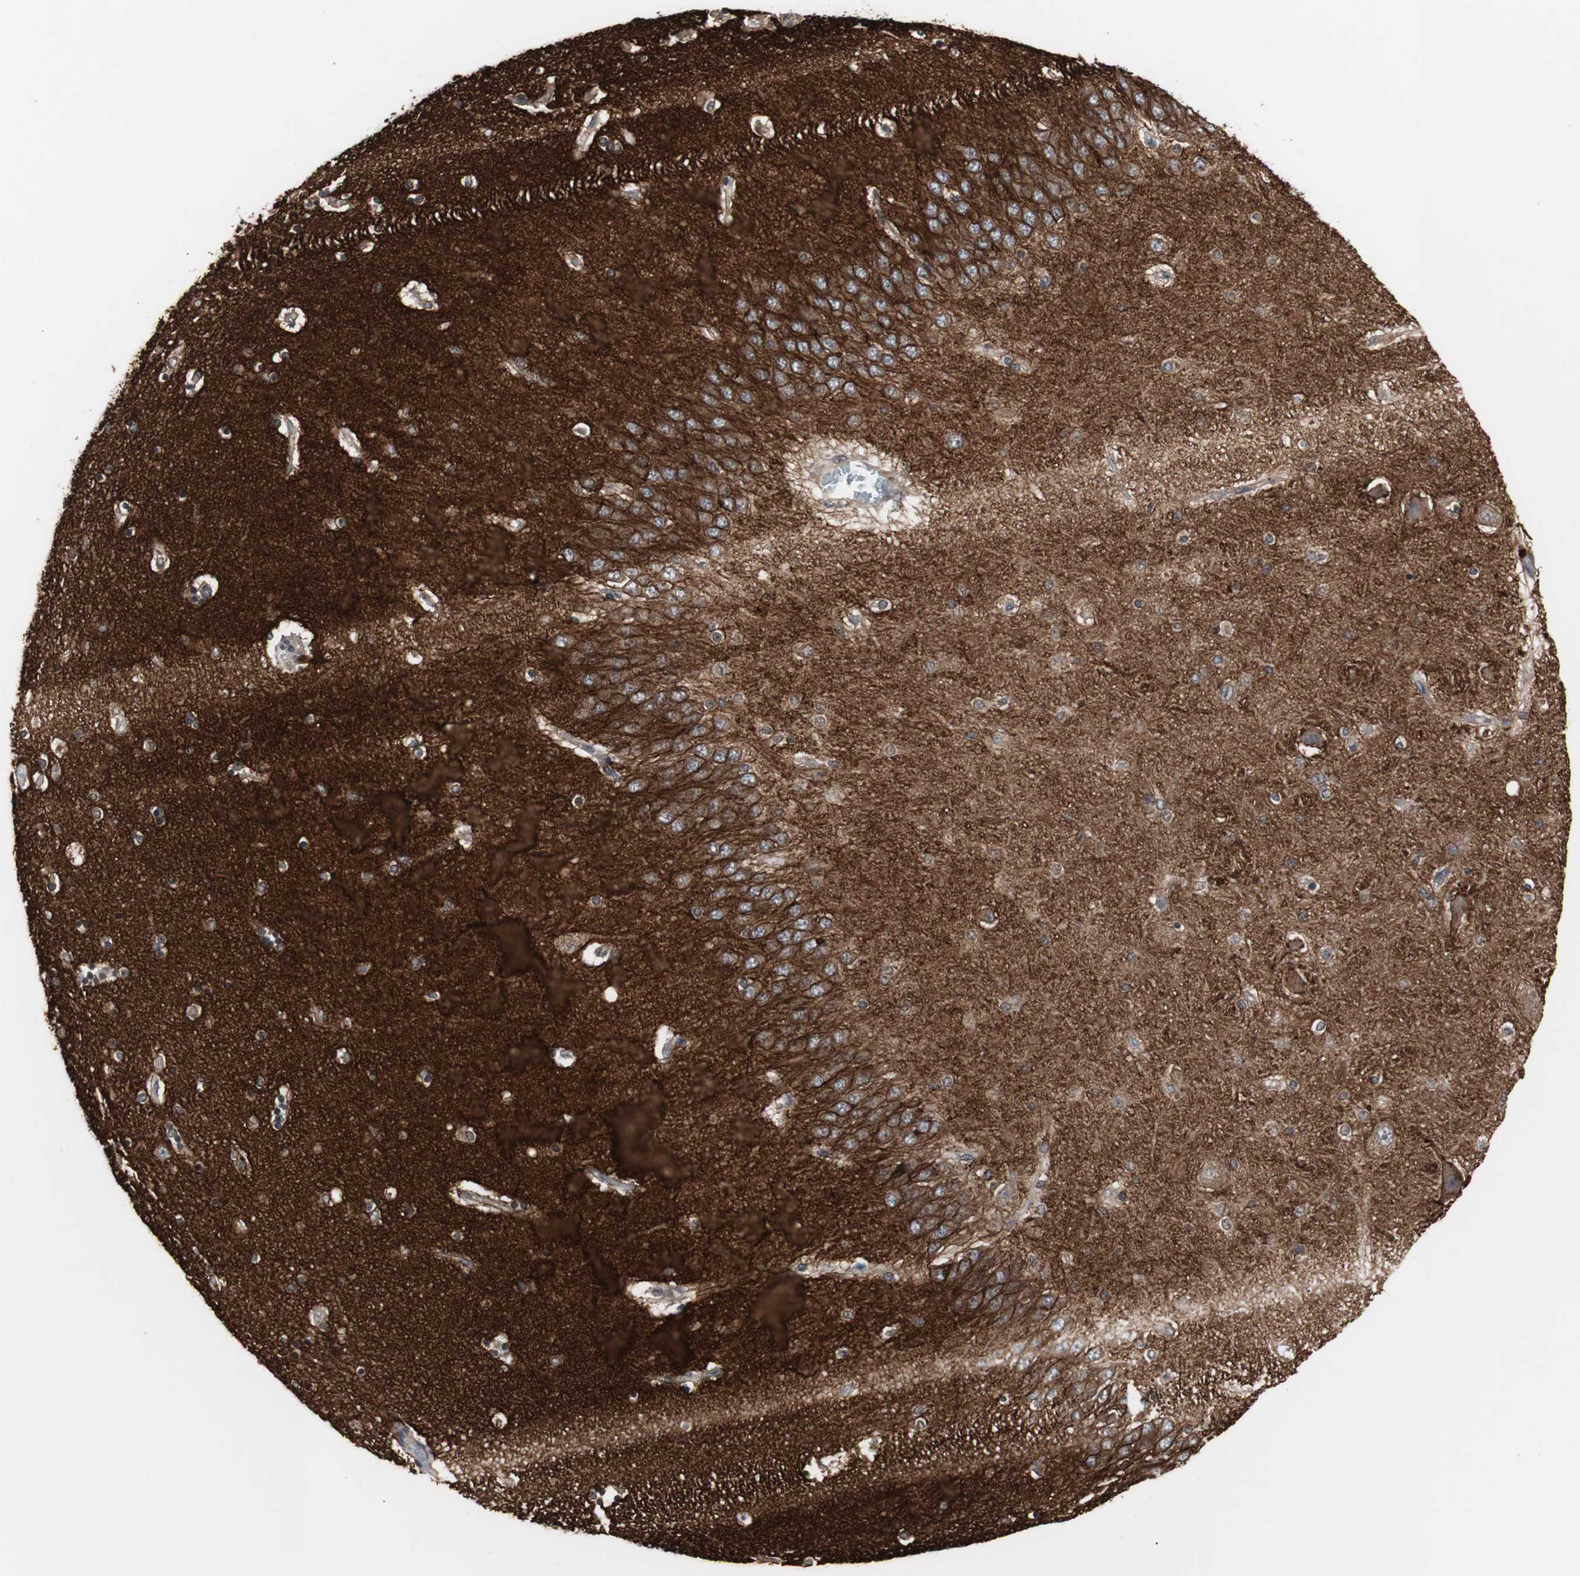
{"staining": {"intensity": "strong", "quantity": "25%-75%", "location": "cytoplasmic/membranous"}, "tissue": "hippocampus", "cell_type": "Glial cells", "image_type": "normal", "snomed": [{"axis": "morphology", "description": "Normal tissue, NOS"}, {"axis": "topography", "description": "Hippocampus"}], "caption": "Protein staining of unremarkable hippocampus exhibits strong cytoplasmic/membranous positivity in about 25%-75% of glial cells. Using DAB (3,3'-diaminobenzidine) (brown) and hematoxylin (blue) stains, captured at high magnification using brightfield microscopy.", "gene": "ATP2B2", "patient": {"sex": "female", "age": 54}}